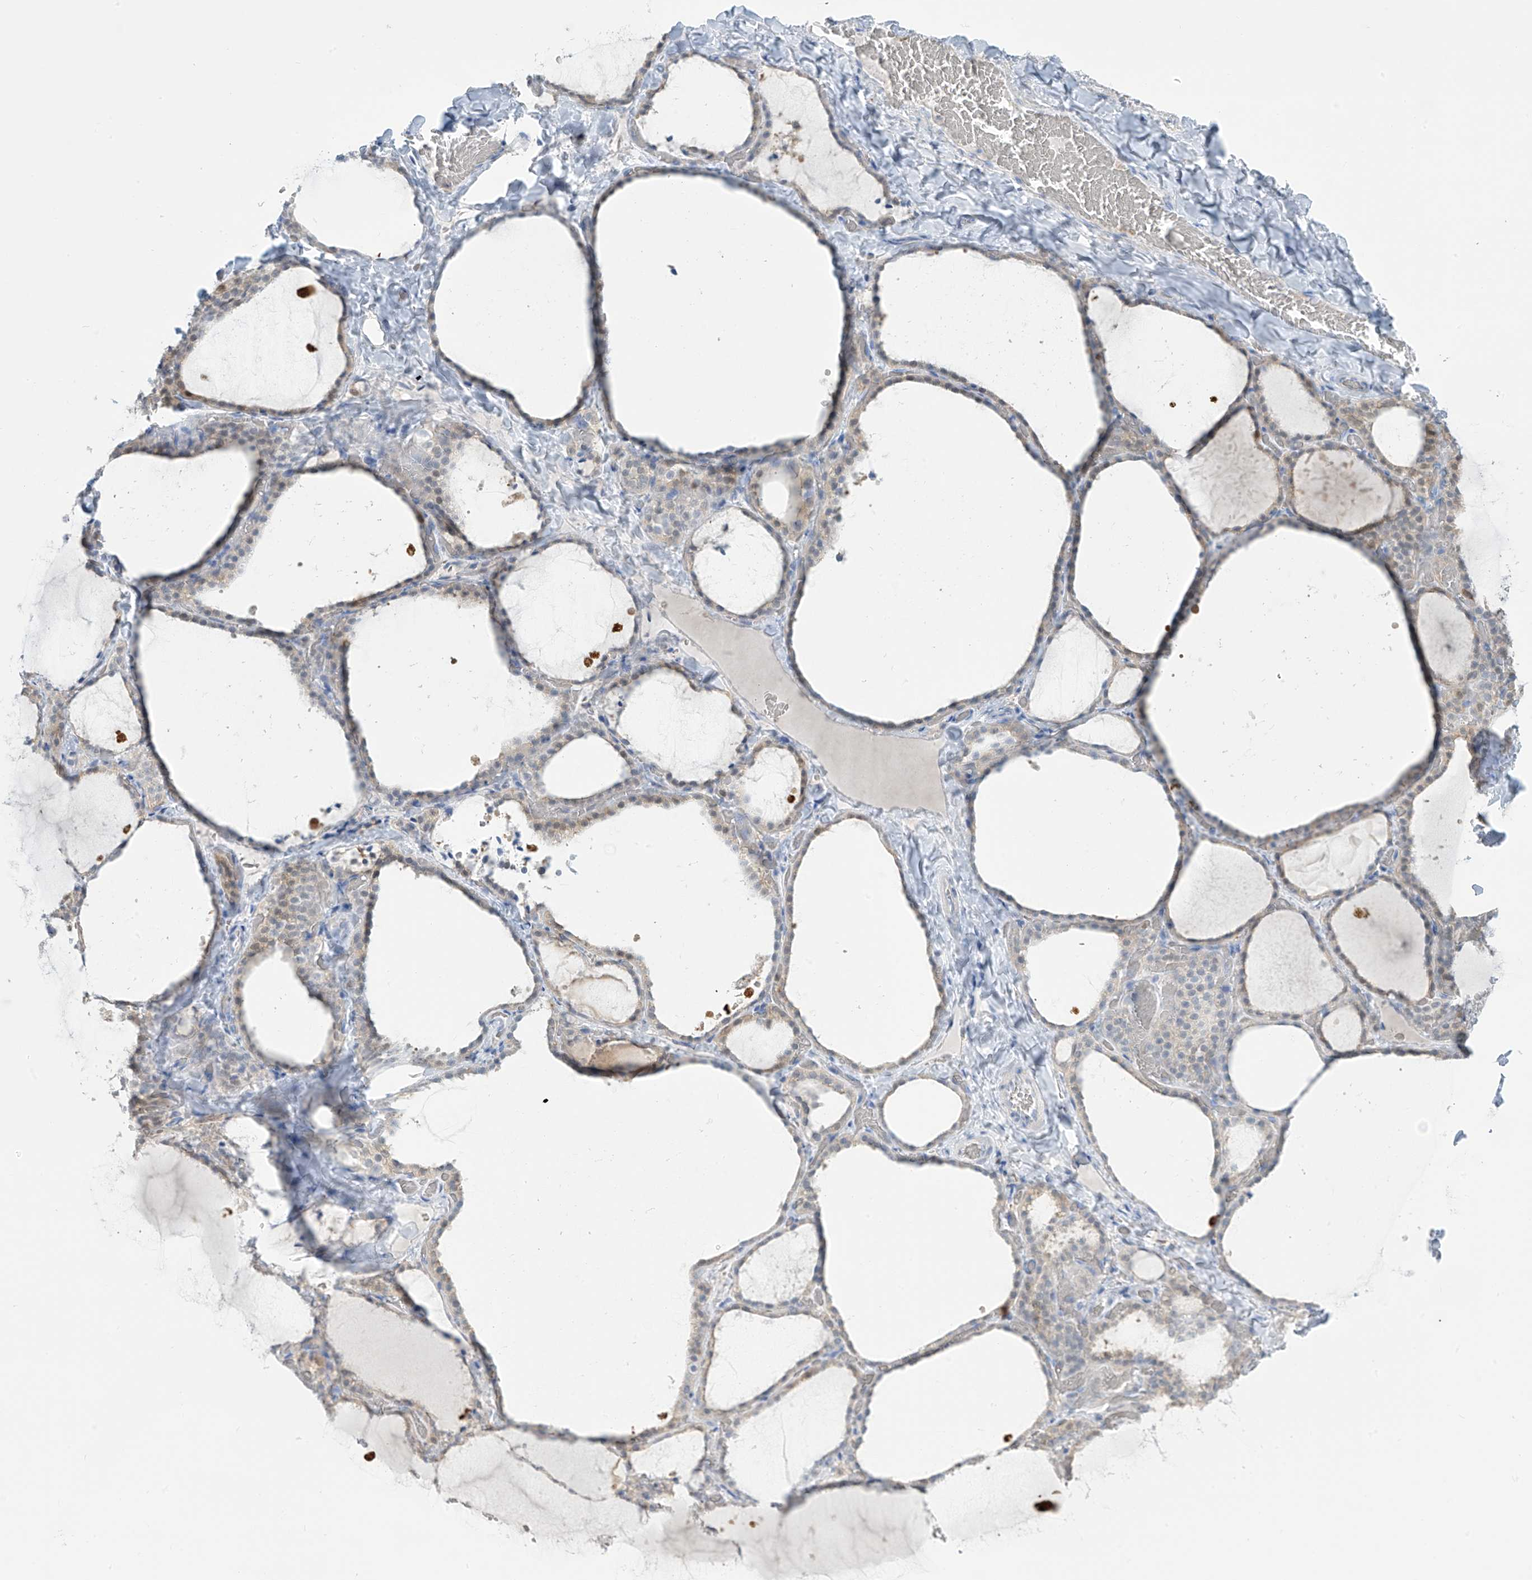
{"staining": {"intensity": "negative", "quantity": "none", "location": "none"}, "tissue": "thyroid gland", "cell_type": "Glandular cells", "image_type": "normal", "snomed": [{"axis": "morphology", "description": "Normal tissue, NOS"}, {"axis": "topography", "description": "Thyroid gland"}], "caption": "Histopathology image shows no protein staining in glandular cells of normal thyroid gland. Nuclei are stained in blue.", "gene": "TRMT2B", "patient": {"sex": "female", "age": 22}}